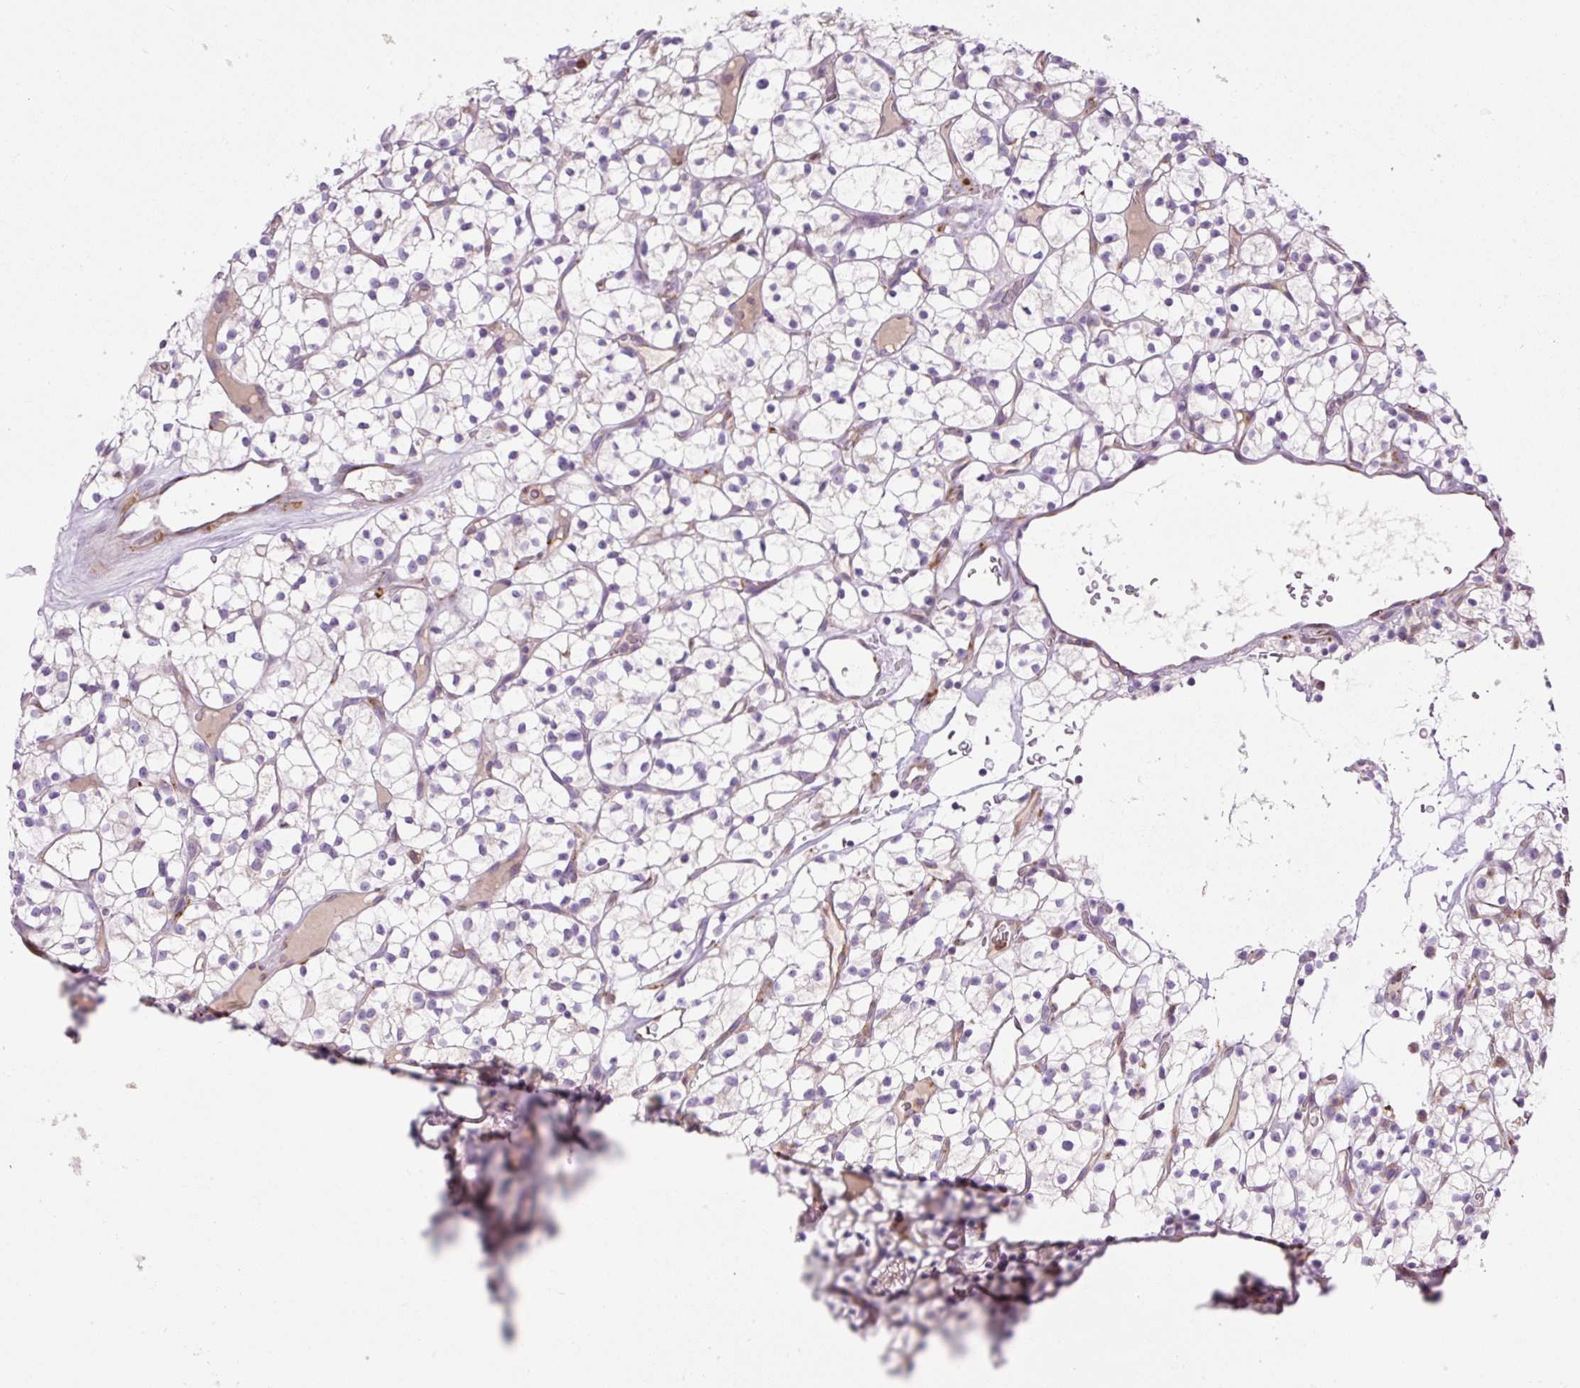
{"staining": {"intensity": "negative", "quantity": "none", "location": "none"}, "tissue": "renal cancer", "cell_type": "Tumor cells", "image_type": "cancer", "snomed": [{"axis": "morphology", "description": "Adenocarcinoma, NOS"}, {"axis": "topography", "description": "Kidney"}], "caption": "This is an immunohistochemistry (IHC) histopathology image of human renal cancer. There is no staining in tumor cells.", "gene": "POFUT1", "patient": {"sex": "female", "age": 64}}